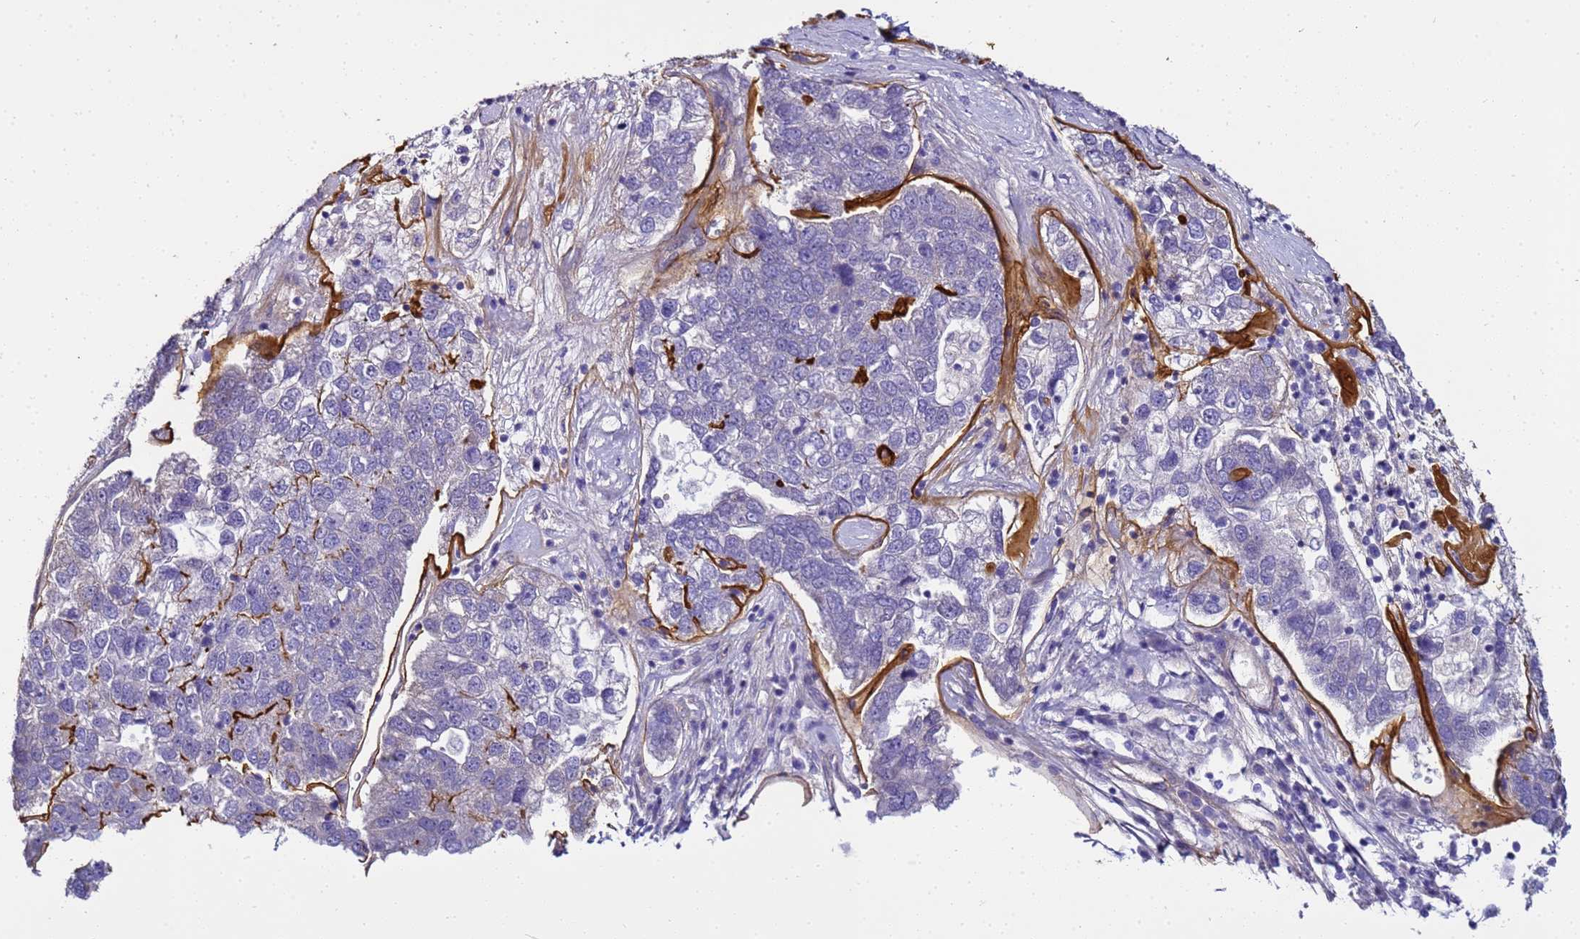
{"staining": {"intensity": "negative", "quantity": "none", "location": "none"}, "tissue": "pancreatic cancer", "cell_type": "Tumor cells", "image_type": "cancer", "snomed": [{"axis": "morphology", "description": "Adenocarcinoma, NOS"}, {"axis": "topography", "description": "Pancreas"}], "caption": "This is a histopathology image of immunohistochemistry (IHC) staining of pancreatic cancer, which shows no positivity in tumor cells.", "gene": "FAM166B", "patient": {"sex": "female", "age": 61}}